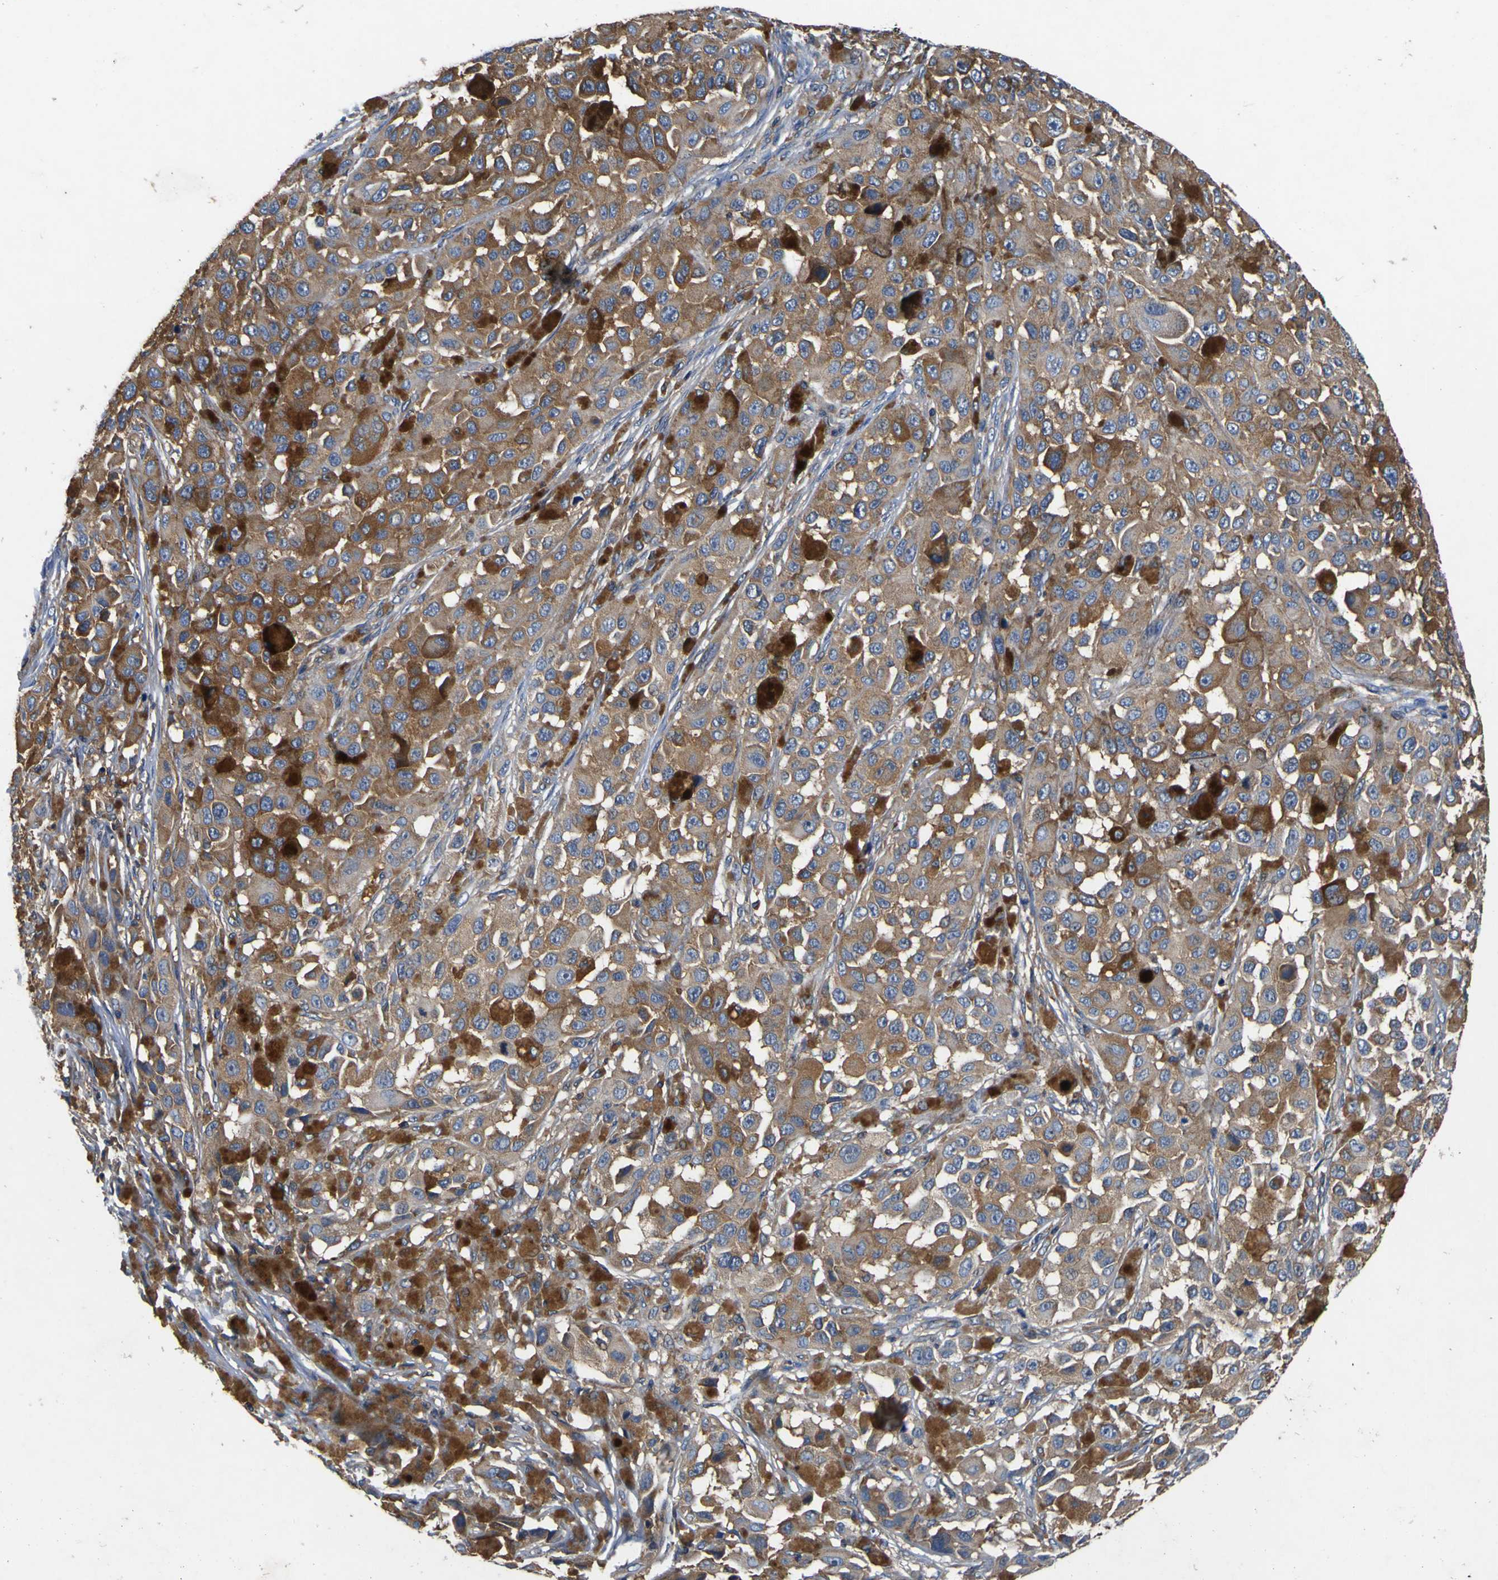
{"staining": {"intensity": "moderate", "quantity": ">75%", "location": "cytoplasmic/membranous"}, "tissue": "melanoma", "cell_type": "Tumor cells", "image_type": "cancer", "snomed": [{"axis": "morphology", "description": "Malignant melanoma, NOS"}, {"axis": "topography", "description": "Skin"}], "caption": "This image exhibits immunohistochemistry staining of malignant melanoma, with medium moderate cytoplasmic/membranous expression in about >75% of tumor cells.", "gene": "CNR2", "patient": {"sex": "male", "age": 96}}